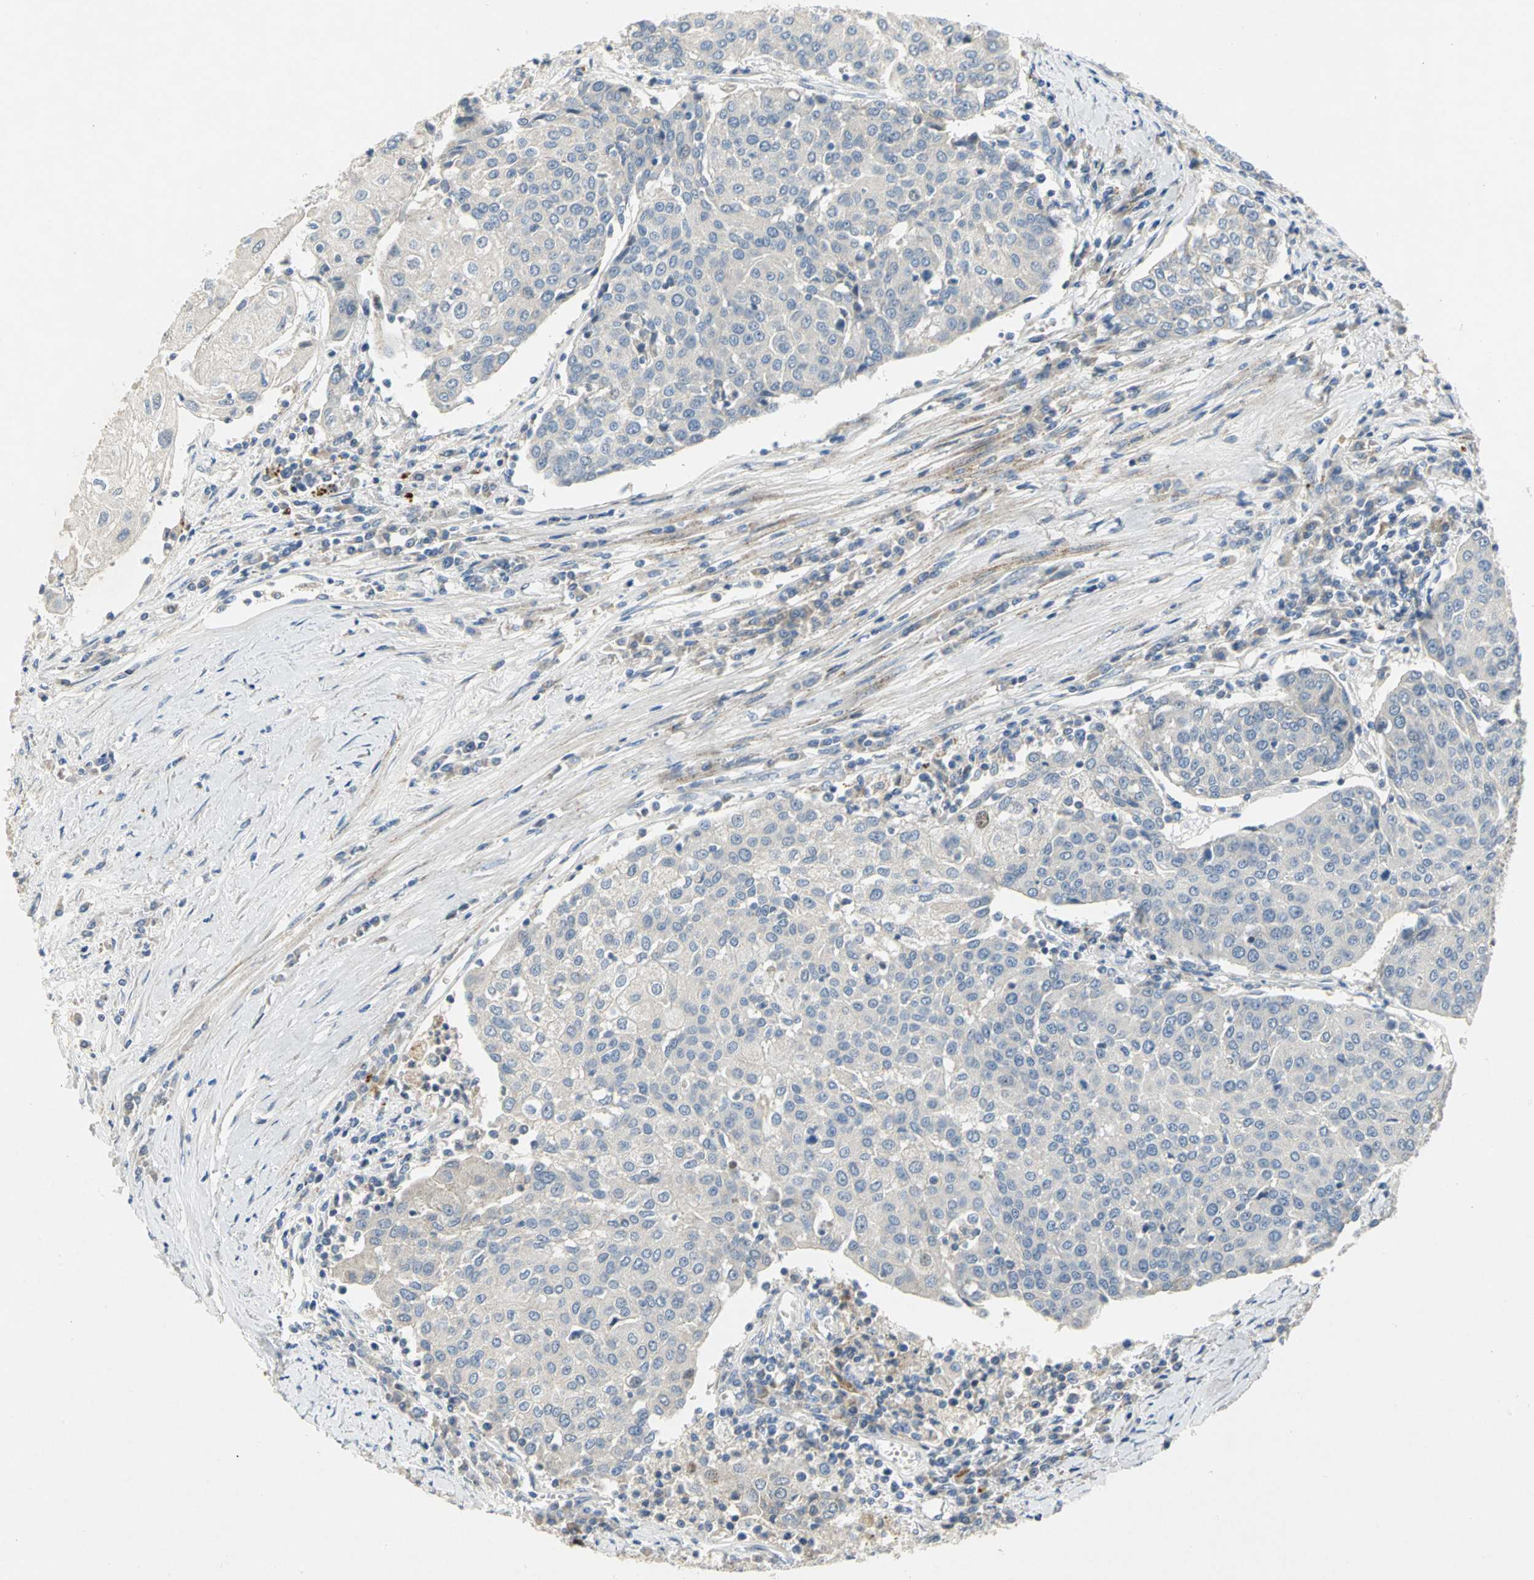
{"staining": {"intensity": "weak", "quantity": "<25%", "location": "cytoplasmic/membranous"}, "tissue": "urothelial cancer", "cell_type": "Tumor cells", "image_type": "cancer", "snomed": [{"axis": "morphology", "description": "Urothelial carcinoma, High grade"}, {"axis": "topography", "description": "Urinary bladder"}], "caption": "Protein analysis of urothelial carcinoma (high-grade) displays no significant staining in tumor cells. (DAB IHC with hematoxylin counter stain).", "gene": "SPPL2B", "patient": {"sex": "female", "age": 85}}